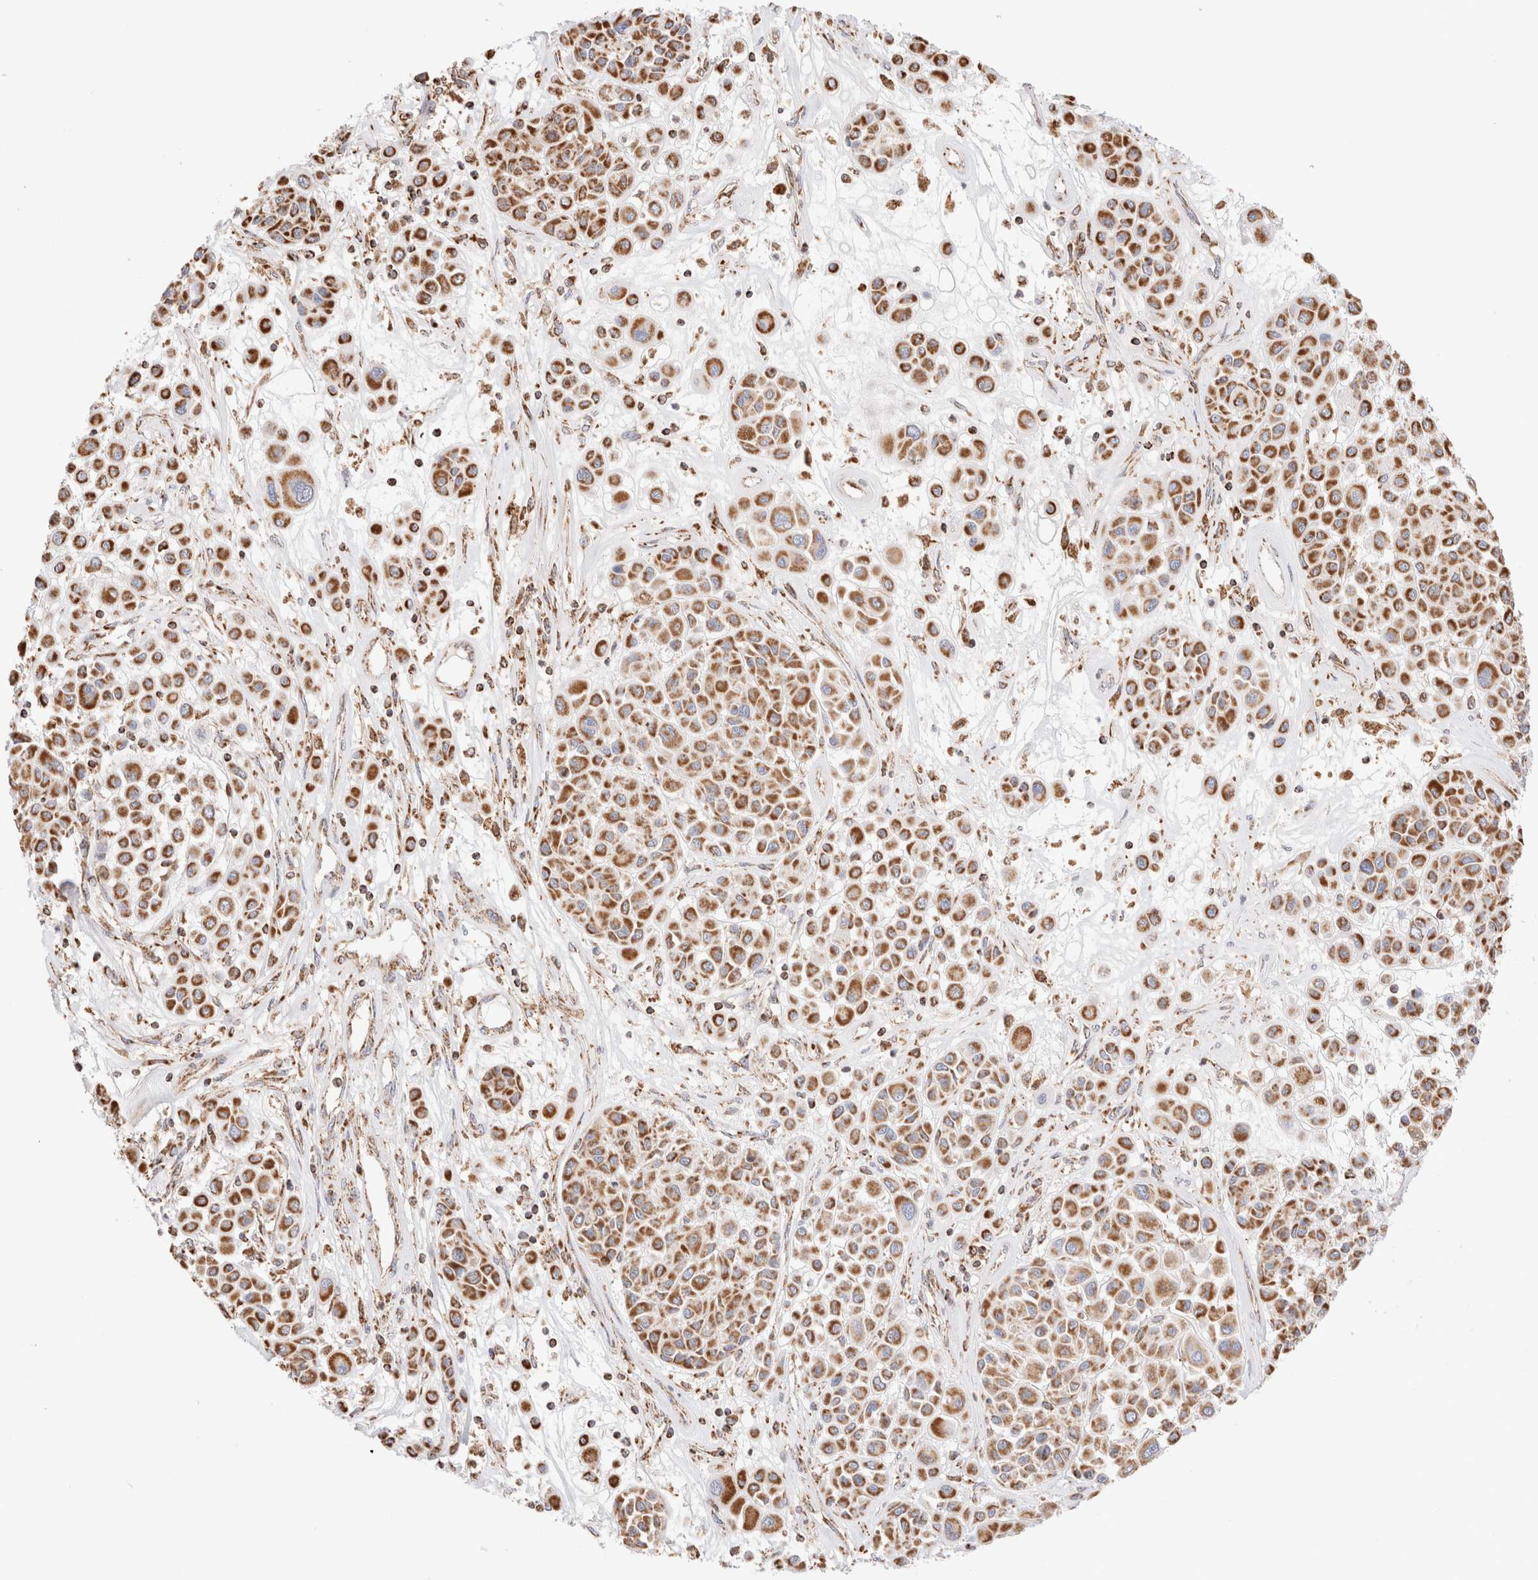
{"staining": {"intensity": "moderate", "quantity": ">75%", "location": "cytoplasmic/membranous"}, "tissue": "melanoma", "cell_type": "Tumor cells", "image_type": "cancer", "snomed": [{"axis": "morphology", "description": "Malignant melanoma, Metastatic site"}, {"axis": "topography", "description": "Soft tissue"}], "caption": "A histopathology image of human melanoma stained for a protein exhibits moderate cytoplasmic/membranous brown staining in tumor cells. The staining was performed using DAB (3,3'-diaminobenzidine) to visualize the protein expression in brown, while the nuclei were stained in blue with hematoxylin (Magnification: 20x).", "gene": "TMPPE", "patient": {"sex": "male", "age": 41}}